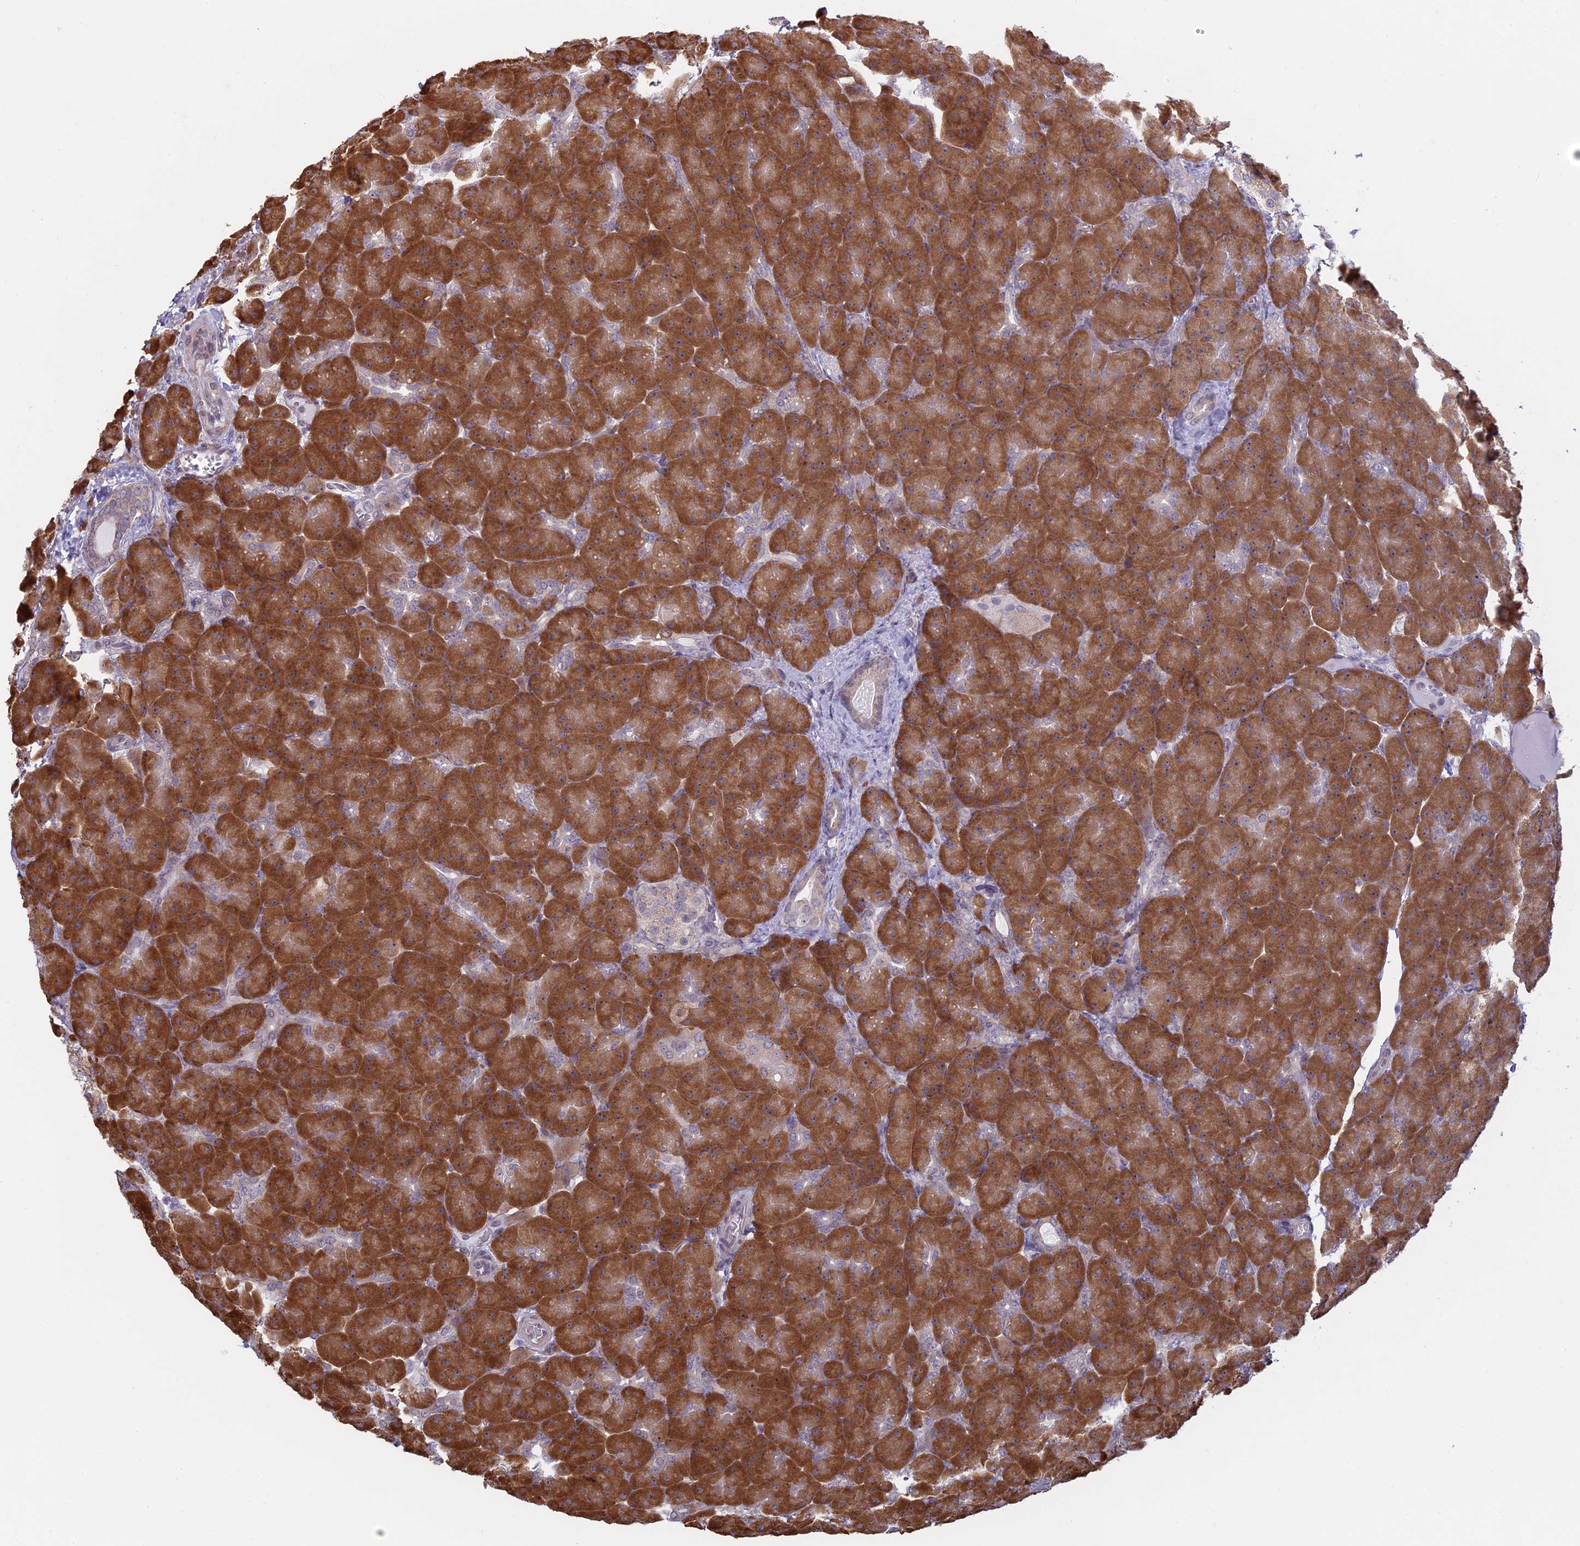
{"staining": {"intensity": "strong", "quantity": ">75%", "location": "cytoplasmic/membranous,nuclear"}, "tissue": "pancreas", "cell_type": "Exocrine glandular cells", "image_type": "normal", "snomed": [{"axis": "morphology", "description": "Normal tissue, NOS"}, {"axis": "topography", "description": "Pancreas"}], "caption": "Immunohistochemical staining of benign pancreas demonstrates high levels of strong cytoplasmic/membranous,nuclear expression in approximately >75% of exocrine glandular cells. Nuclei are stained in blue.", "gene": "RPS19BP1", "patient": {"sex": "male", "age": 66}}